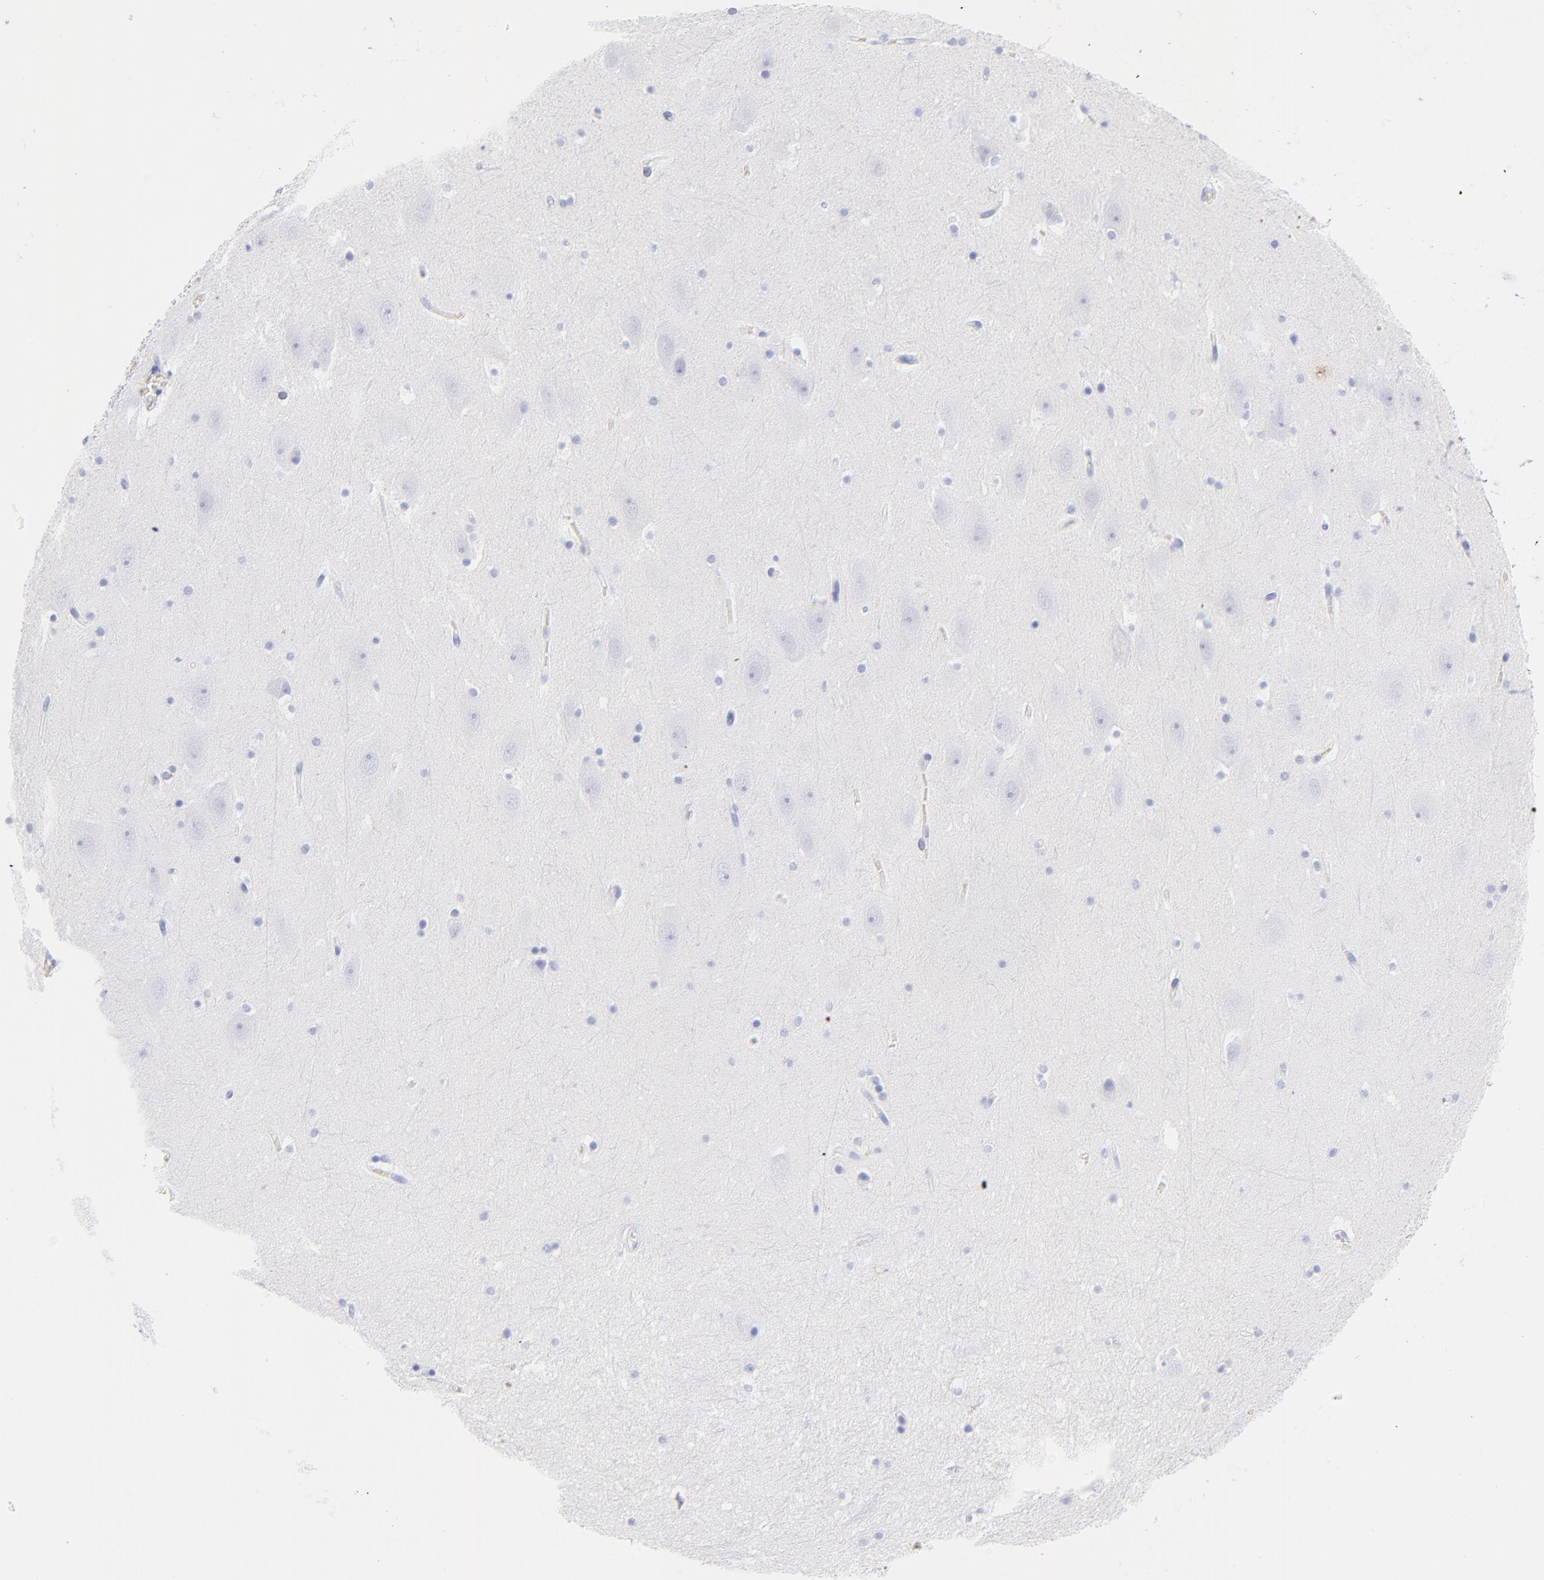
{"staining": {"intensity": "negative", "quantity": "none", "location": "none"}, "tissue": "hippocampus", "cell_type": "Glial cells", "image_type": "normal", "snomed": [{"axis": "morphology", "description": "Normal tissue, NOS"}, {"axis": "topography", "description": "Hippocampus"}], "caption": "A high-resolution histopathology image shows immunohistochemistry (IHC) staining of benign hippocampus, which displays no significant expression in glial cells. (Immunohistochemistry, brightfield microscopy, high magnification).", "gene": "FRMPD3", "patient": {"sex": "male", "age": 45}}